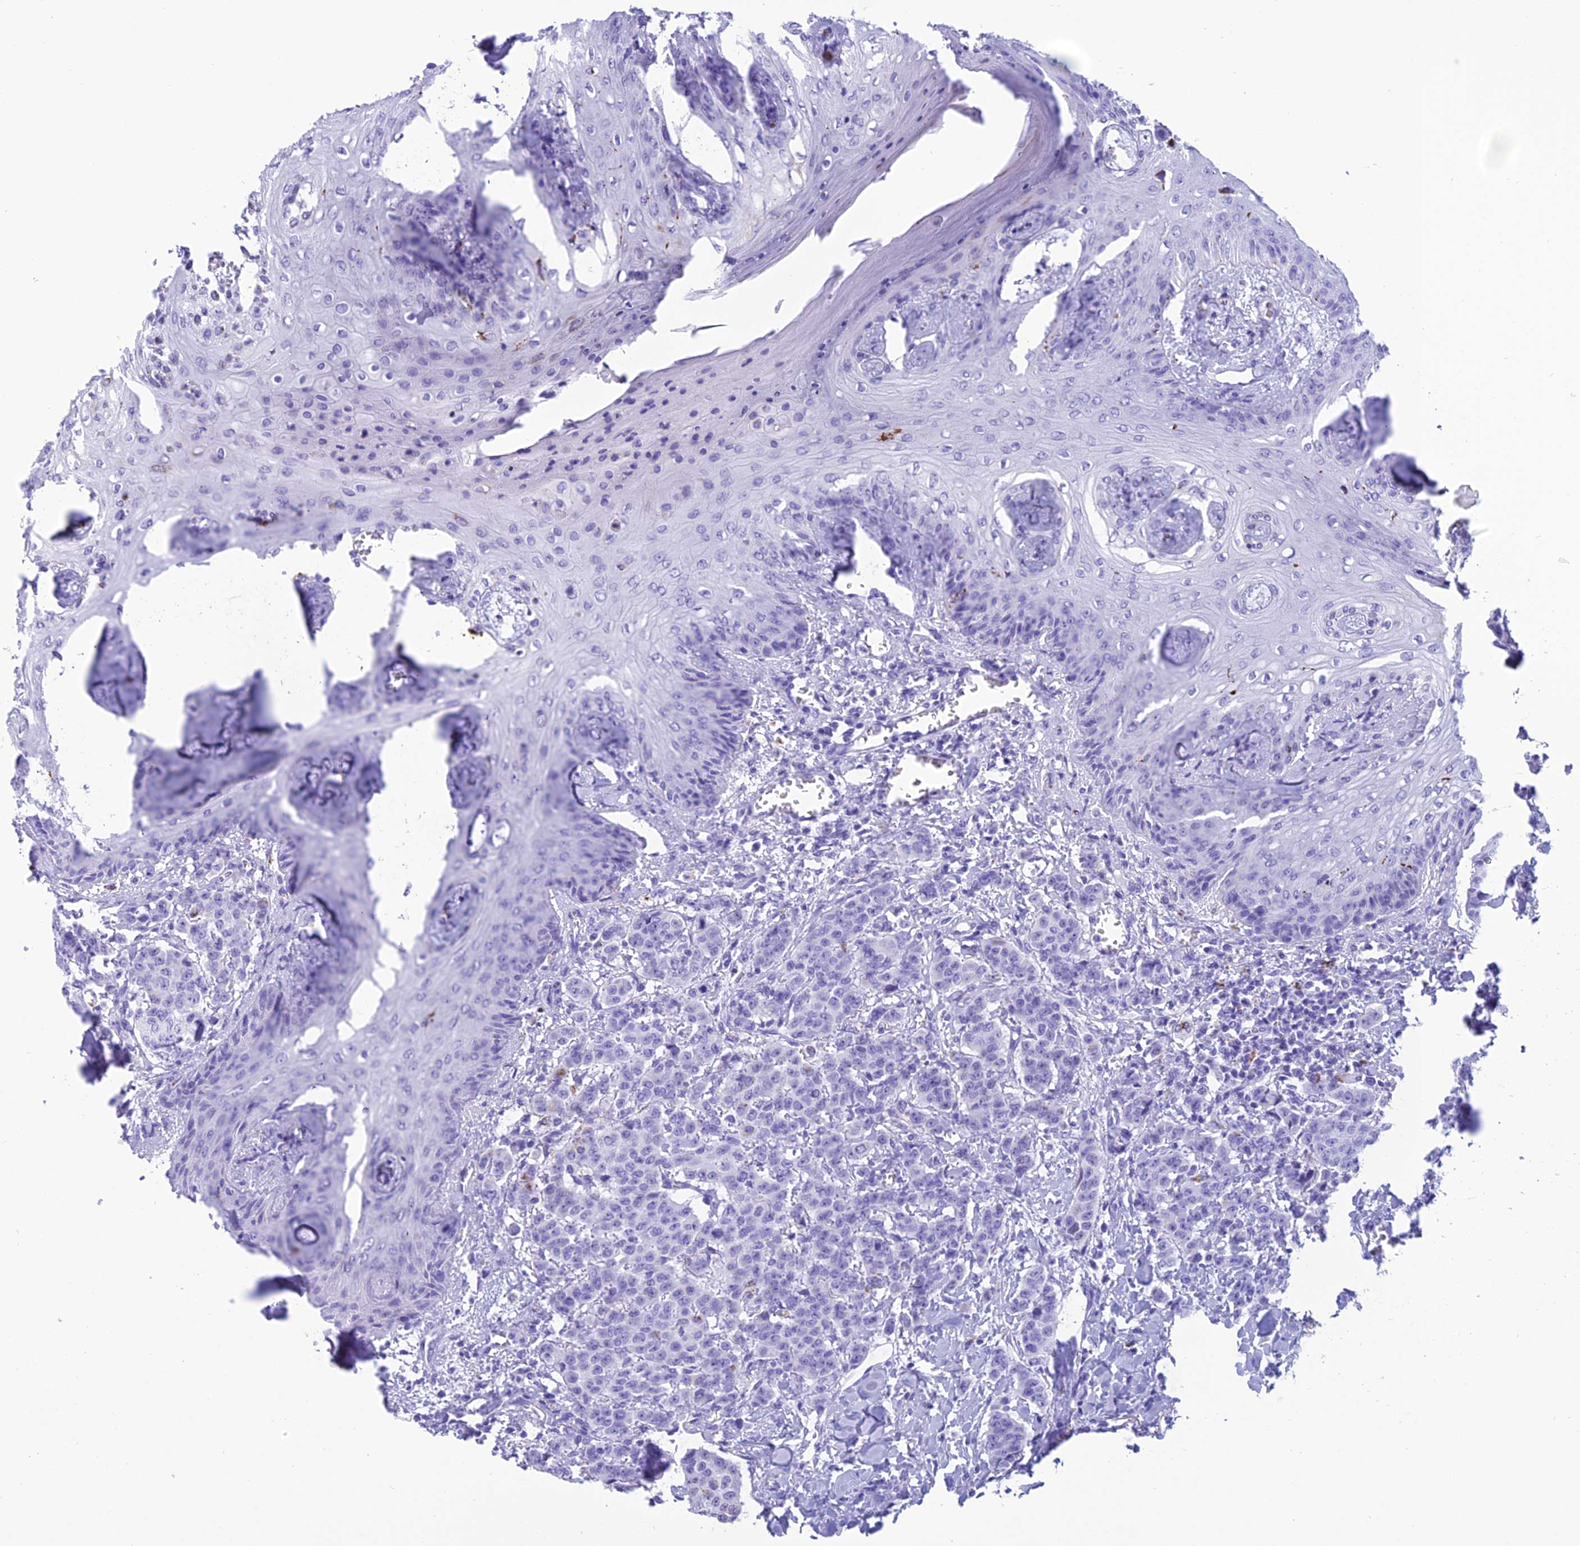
{"staining": {"intensity": "moderate", "quantity": "<25%", "location": "cytoplasmic/membranous"}, "tissue": "breast cancer", "cell_type": "Tumor cells", "image_type": "cancer", "snomed": [{"axis": "morphology", "description": "Duct carcinoma"}, {"axis": "topography", "description": "Breast"}], "caption": "Breast cancer (infiltrating ductal carcinoma) stained with immunohistochemistry reveals moderate cytoplasmic/membranous expression in approximately <25% of tumor cells. The staining was performed using DAB, with brown indicating positive protein expression. Nuclei are stained blue with hematoxylin.", "gene": "TRAM1L1", "patient": {"sex": "female", "age": 40}}